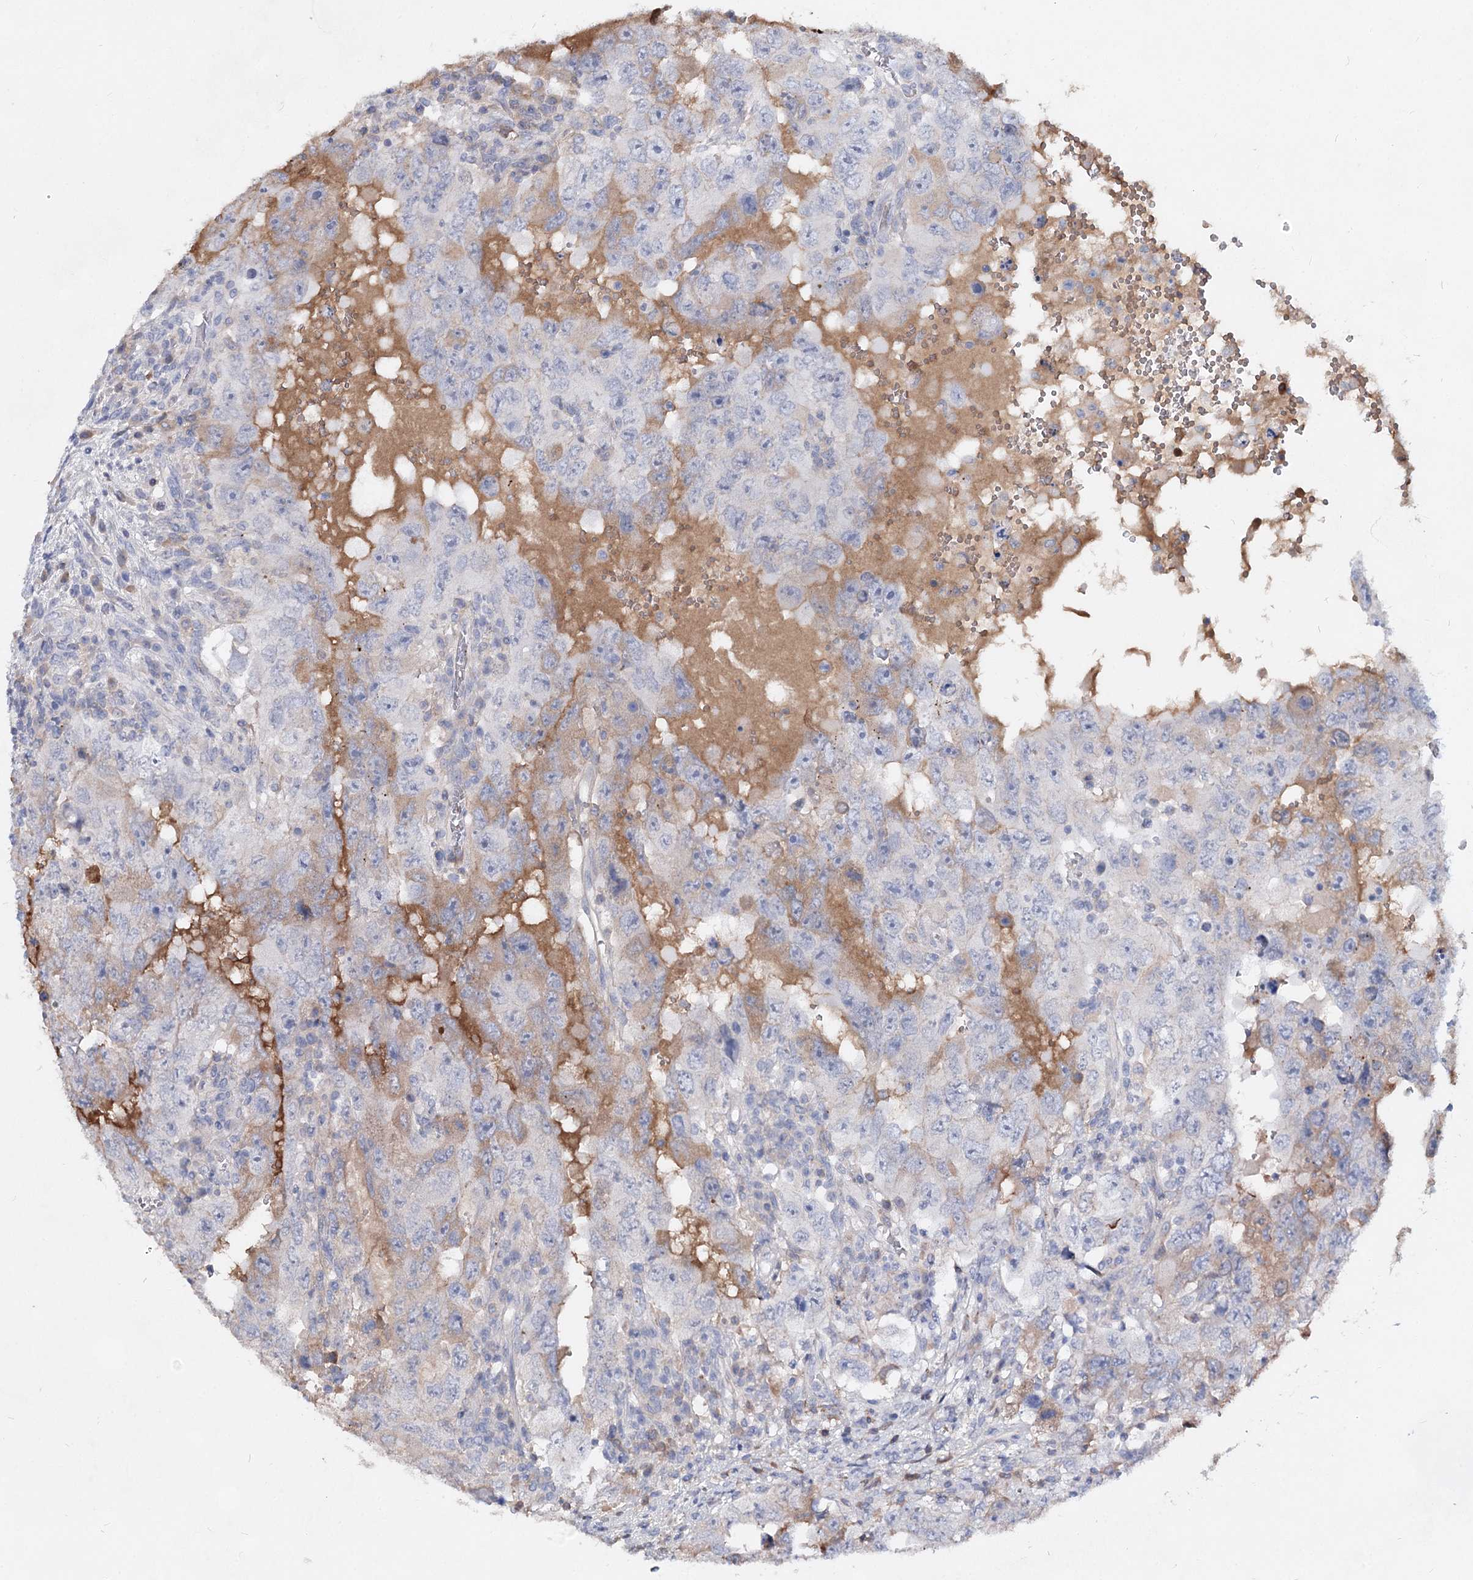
{"staining": {"intensity": "weak", "quantity": "<25%", "location": "cytoplasmic/membranous"}, "tissue": "testis cancer", "cell_type": "Tumor cells", "image_type": "cancer", "snomed": [{"axis": "morphology", "description": "Carcinoma, Embryonal, NOS"}, {"axis": "topography", "description": "Testis"}], "caption": "Immunohistochemistry (IHC) micrograph of neoplastic tissue: human embryonal carcinoma (testis) stained with DAB shows no significant protein staining in tumor cells.", "gene": "TASOR2", "patient": {"sex": "male", "age": 26}}